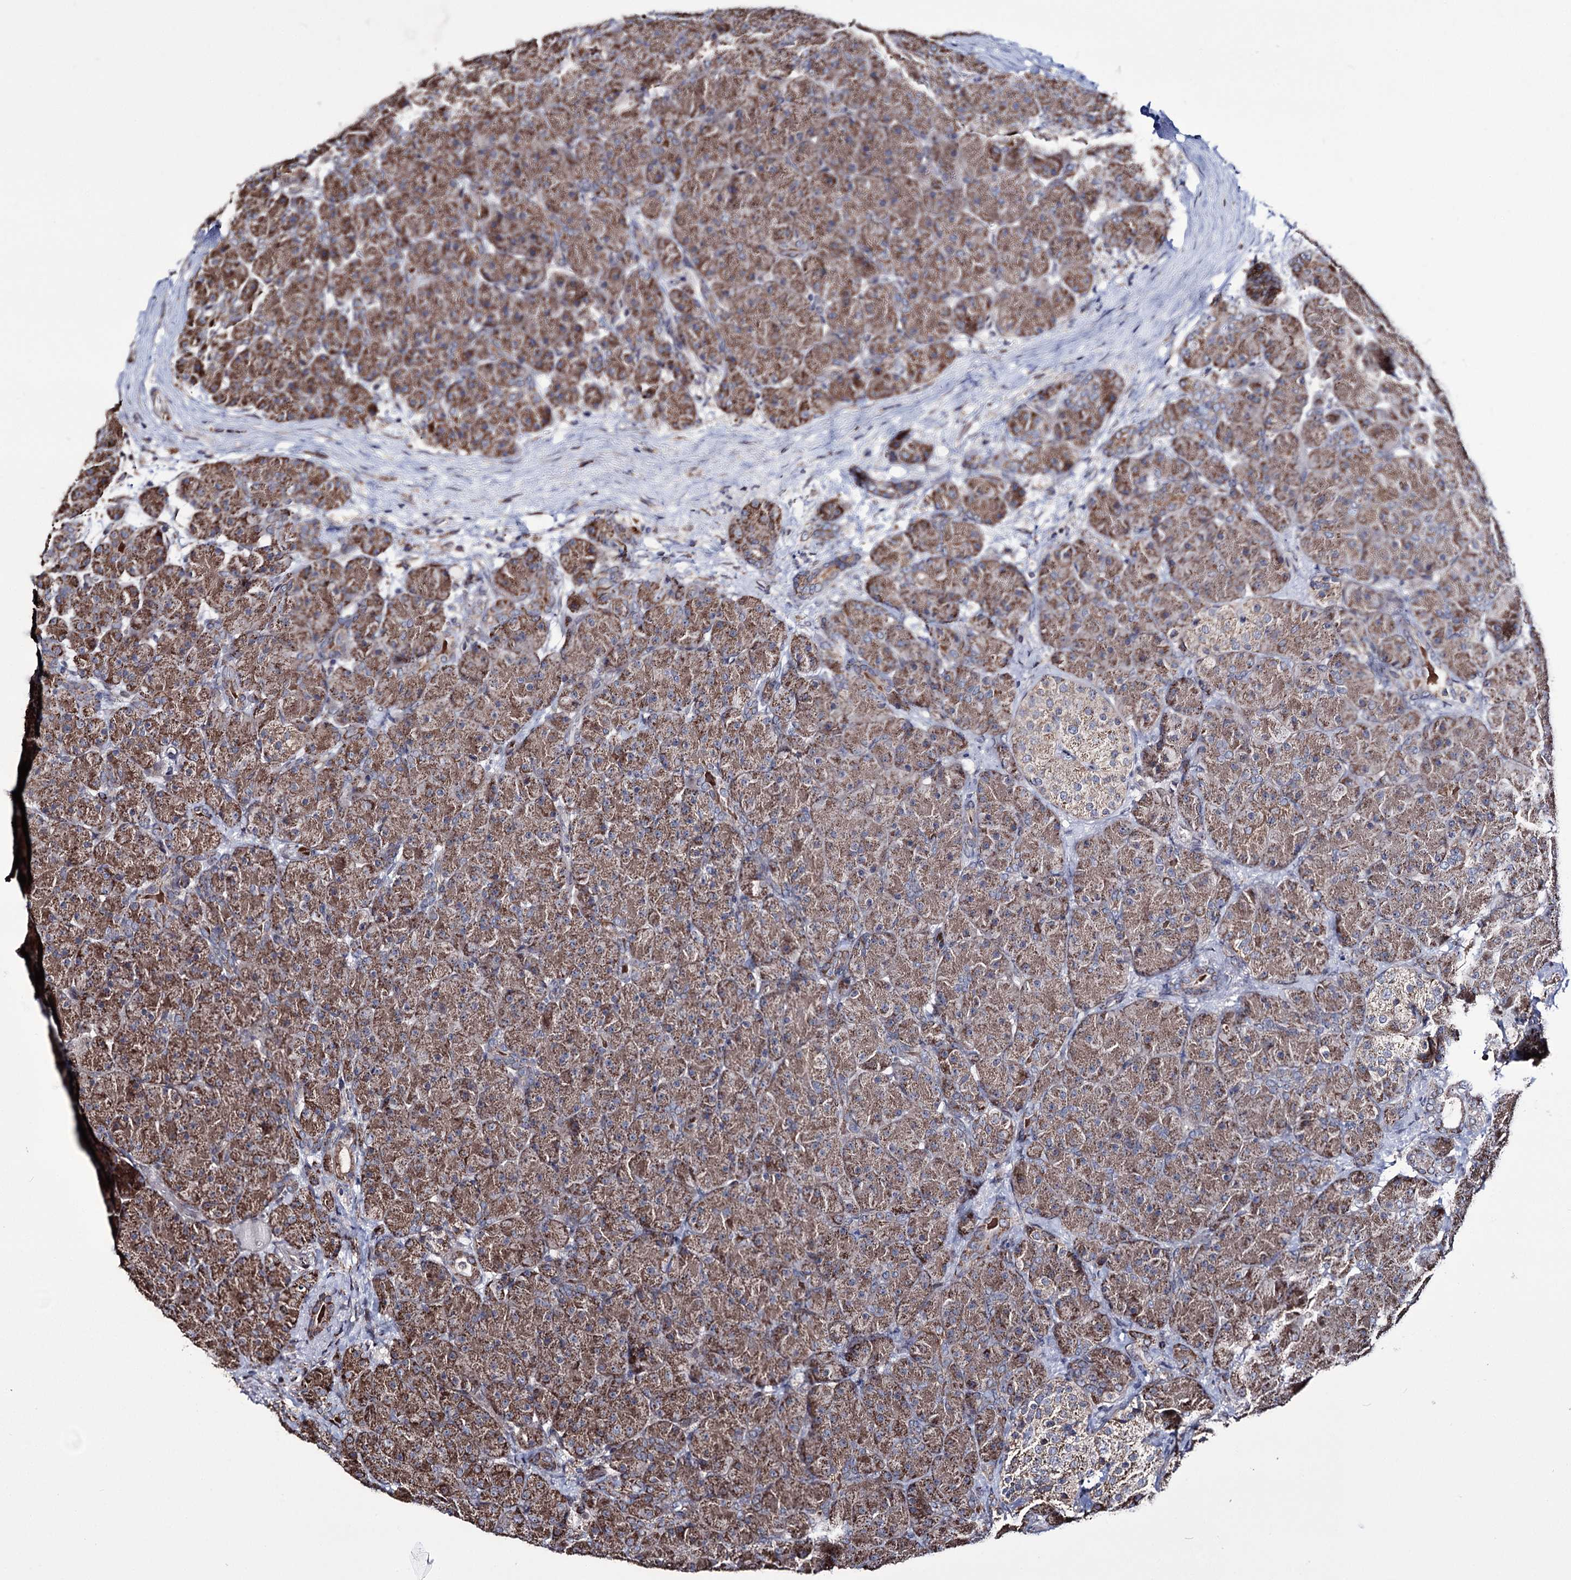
{"staining": {"intensity": "moderate", "quantity": ">75%", "location": "cytoplasmic/membranous"}, "tissue": "pancreas", "cell_type": "Exocrine glandular cells", "image_type": "normal", "snomed": [{"axis": "morphology", "description": "Normal tissue, NOS"}, {"axis": "topography", "description": "Pancreas"}], "caption": "A high-resolution photomicrograph shows IHC staining of normal pancreas, which displays moderate cytoplasmic/membranous positivity in approximately >75% of exocrine glandular cells.", "gene": "CREB3L4", "patient": {"sex": "male", "age": 66}}